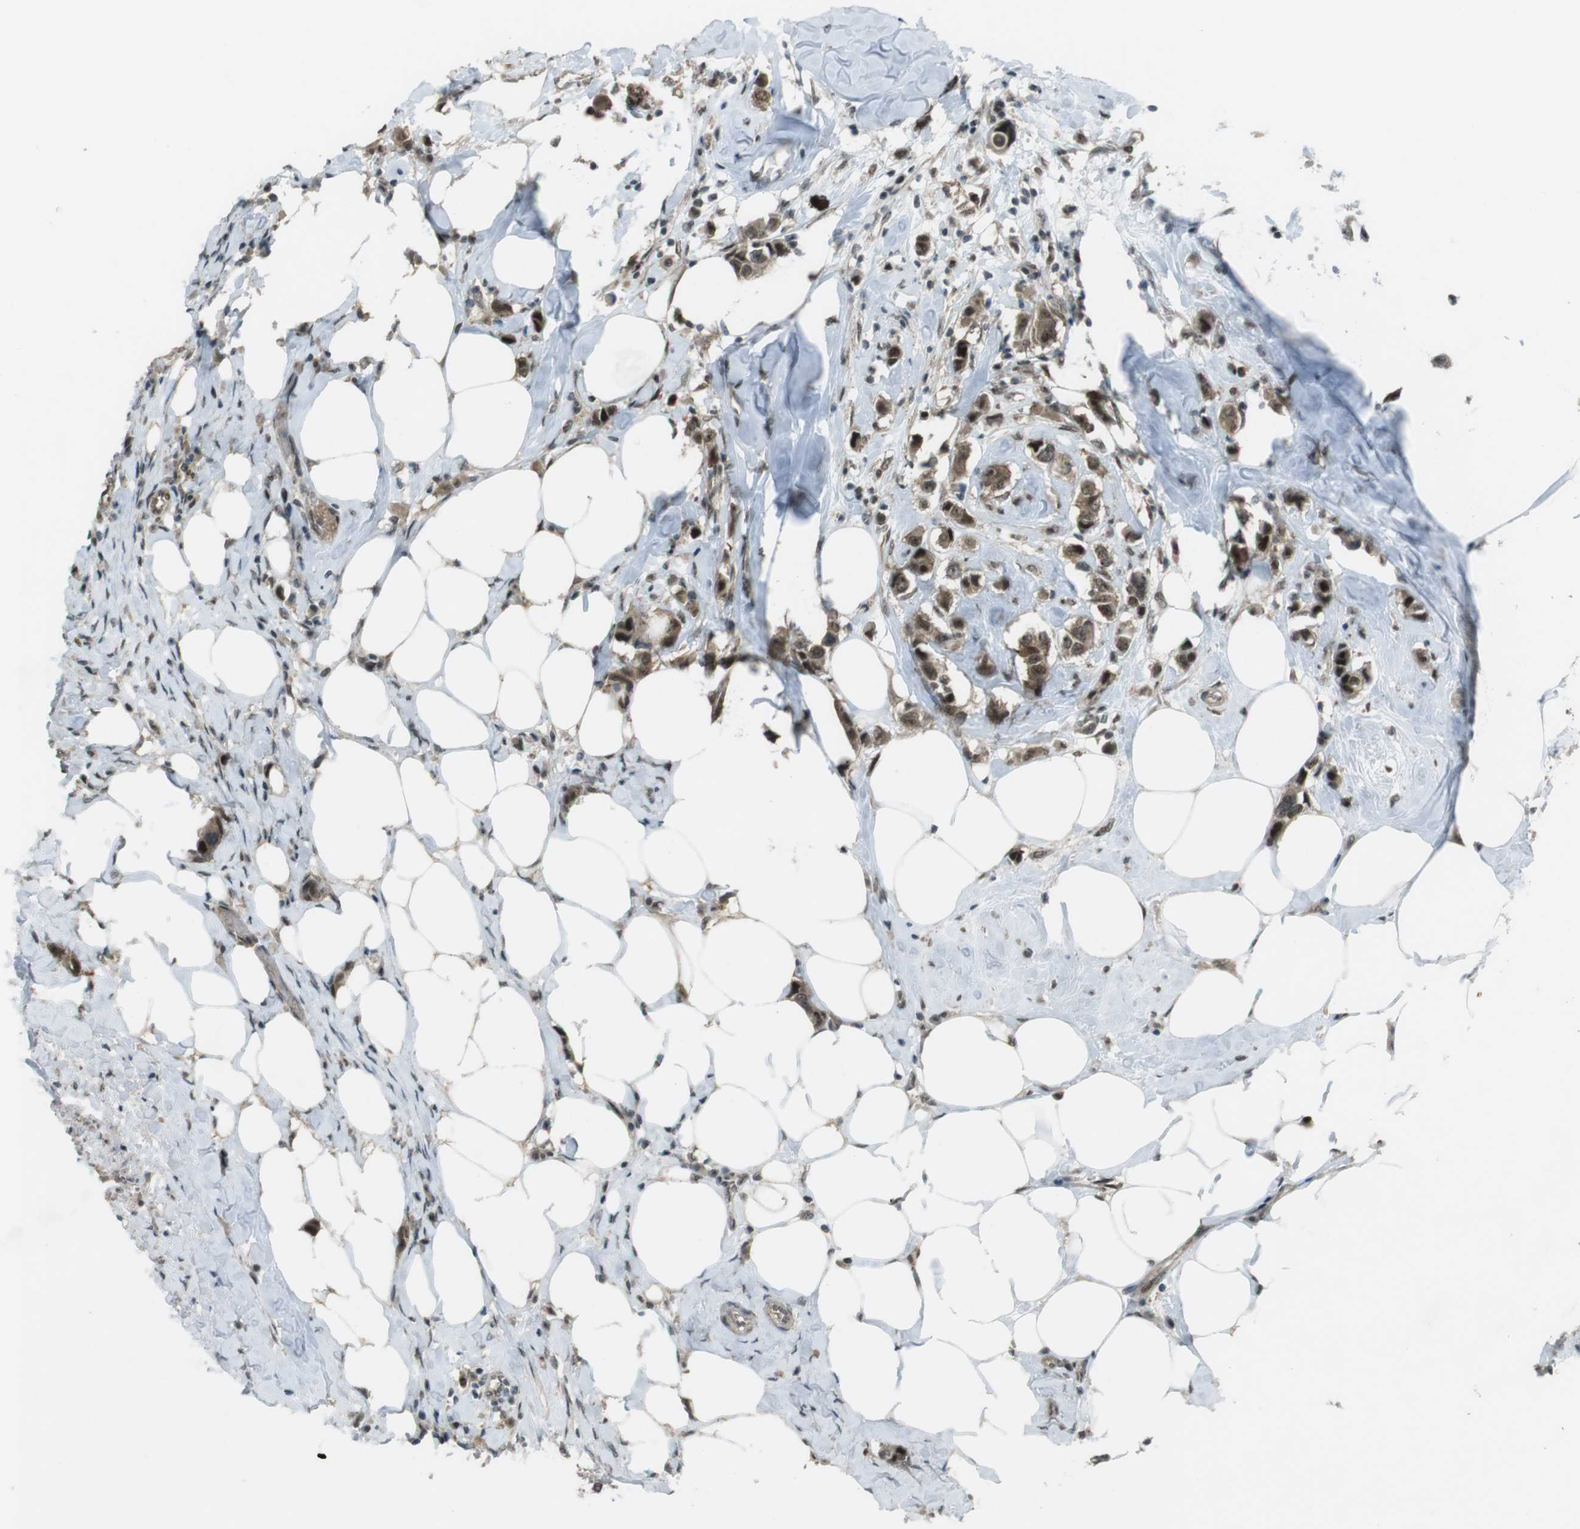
{"staining": {"intensity": "strong", "quantity": ">75%", "location": "cytoplasmic/membranous,nuclear"}, "tissue": "breast cancer", "cell_type": "Tumor cells", "image_type": "cancer", "snomed": [{"axis": "morphology", "description": "Normal tissue, NOS"}, {"axis": "morphology", "description": "Duct carcinoma"}, {"axis": "topography", "description": "Breast"}], "caption": "The histopathology image reveals a brown stain indicating the presence of a protein in the cytoplasmic/membranous and nuclear of tumor cells in breast intraductal carcinoma.", "gene": "SLITRK5", "patient": {"sex": "female", "age": 50}}